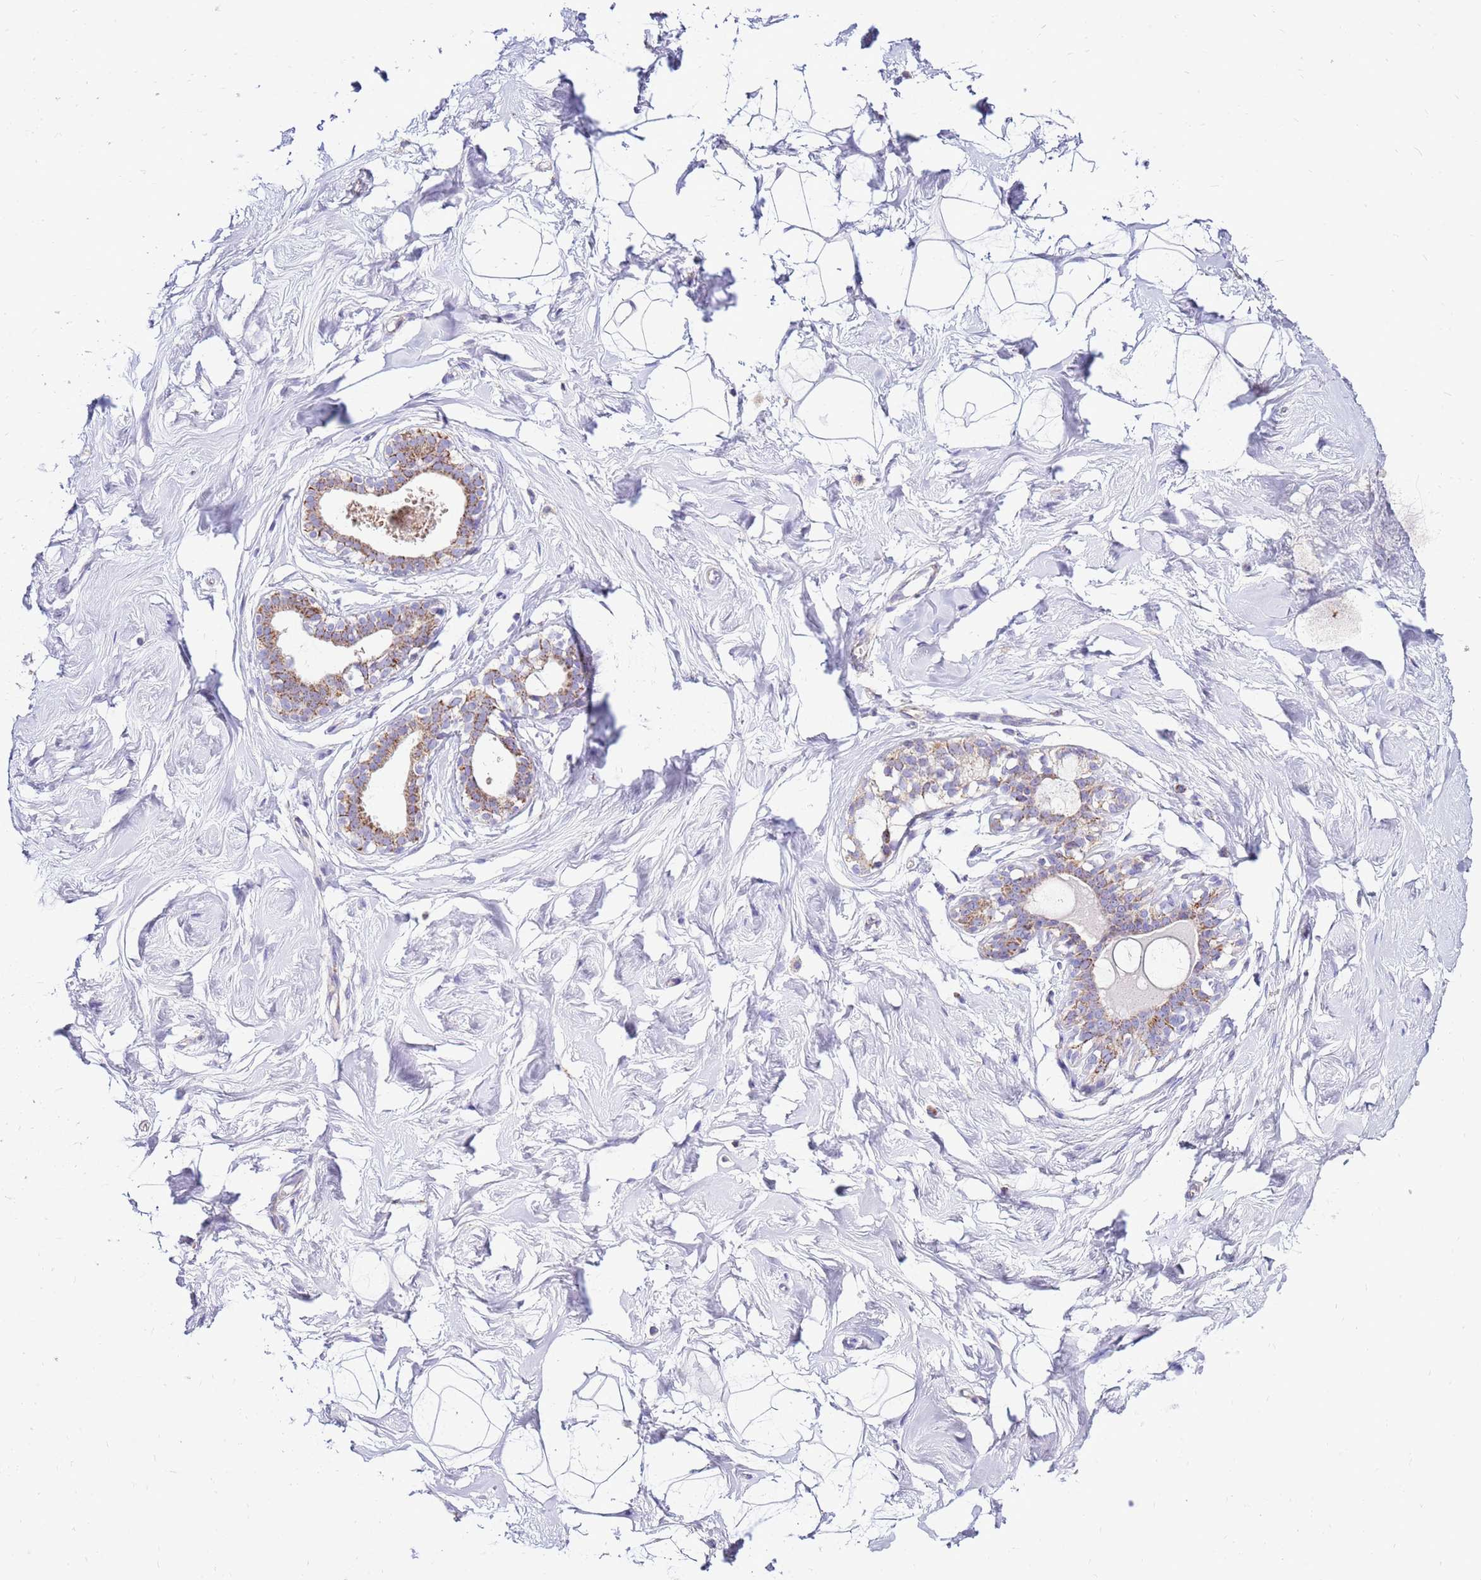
{"staining": {"intensity": "negative", "quantity": "none", "location": "none"}, "tissue": "breast", "cell_type": "Adipocytes", "image_type": "normal", "snomed": [{"axis": "morphology", "description": "Normal tissue, NOS"}, {"axis": "morphology", "description": "Adenoma, NOS"}, {"axis": "topography", "description": "Breast"}], "caption": "This is a micrograph of IHC staining of benign breast, which shows no expression in adipocytes. The staining was performed using DAB to visualize the protein expression in brown, while the nuclei were stained in blue with hematoxylin (Magnification: 20x).", "gene": "IGF1R", "patient": {"sex": "female", "age": 23}}